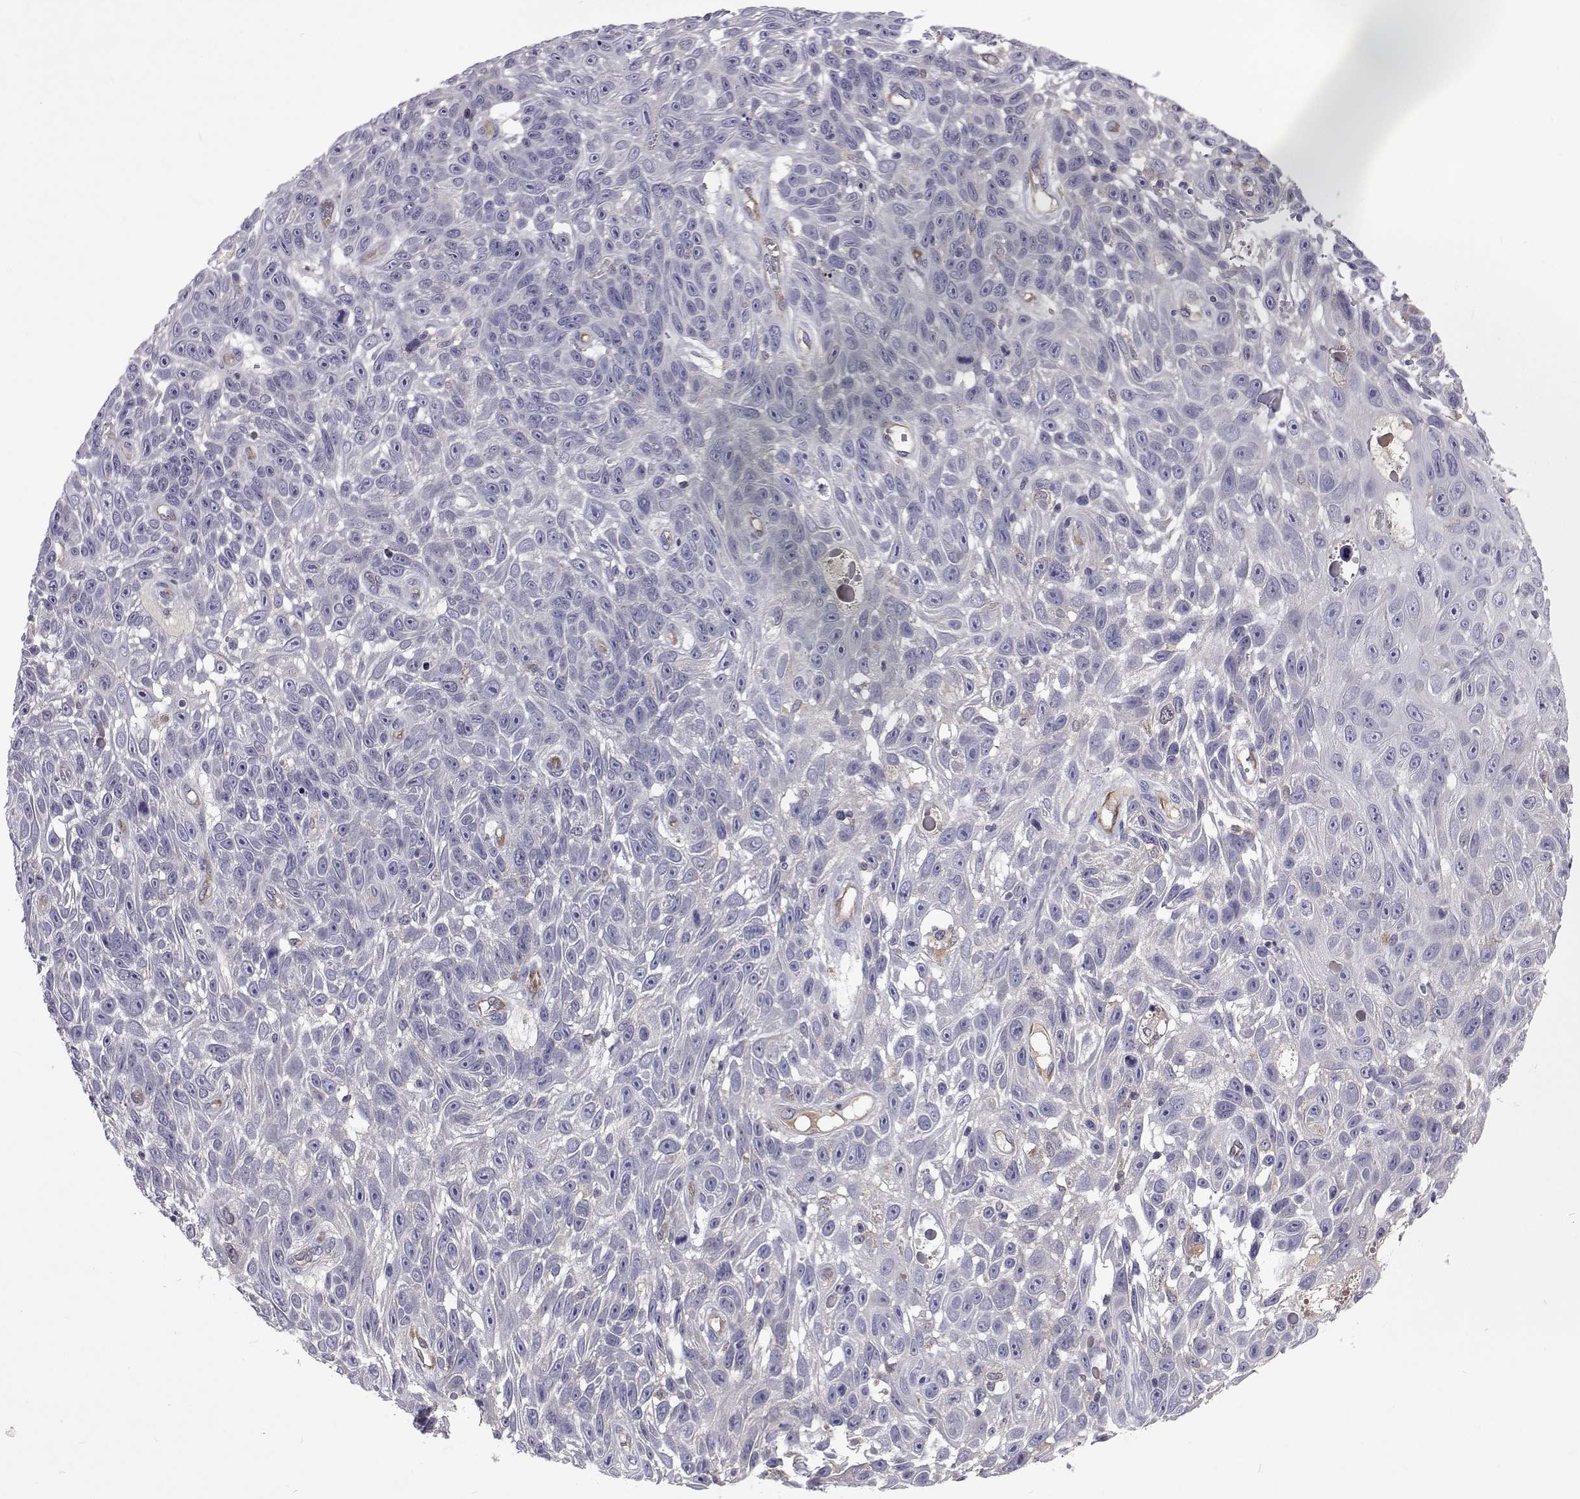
{"staining": {"intensity": "negative", "quantity": "none", "location": "none"}, "tissue": "skin cancer", "cell_type": "Tumor cells", "image_type": "cancer", "snomed": [{"axis": "morphology", "description": "Squamous cell carcinoma, NOS"}, {"axis": "topography", "description": "Skin"}], "caption": "Immunohistochemistry (IHC) photomicrograph of skin squamous cell carcinoma stained for a protein (brown), which demonstrates no positivity in tumor cells.", "gene": "TCF15", "patient": {"sex": "male", "age": 82}}